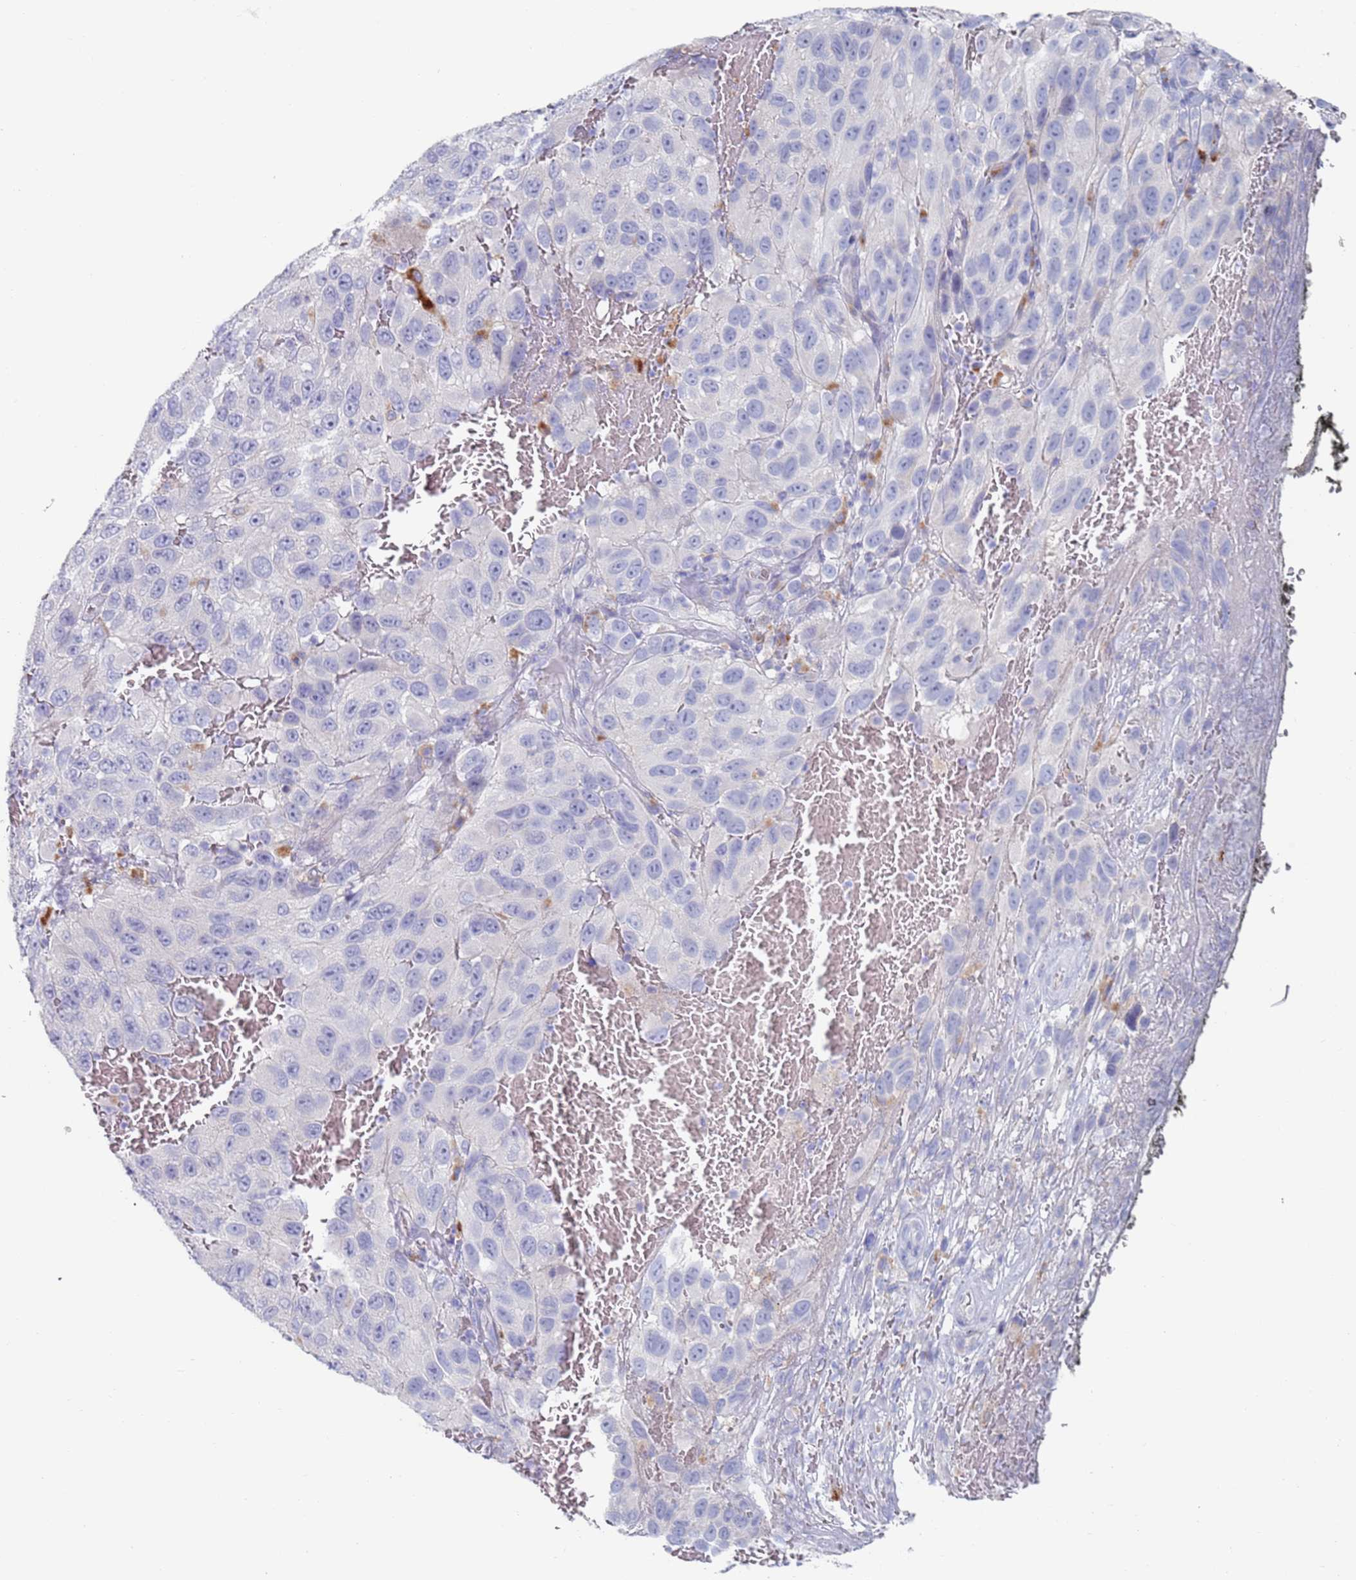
{"staining": {"intensity": "negative", "quantity": "none", "location": "none"}, "tissue": "melanoma", "cell_type": "Tumor cells", "image_type": "cancer", "snomed": [{"axis": "morphology", "description": "Normal tissue, NOS"}, {"axis": "morphology", "description": "Malignant melanoma, NOS"}, {"axis": "topography", "description": "Skin"}], "caption": "Protein analysis of malignant melanoma demonstrates no significant positivity in tumor cells. (DAB (3,3'-diaminobenzidine) IHC with hematoxylin counter stain).", "gene": "FUCA1", "patient": {"sex": "female", "age": 96}}